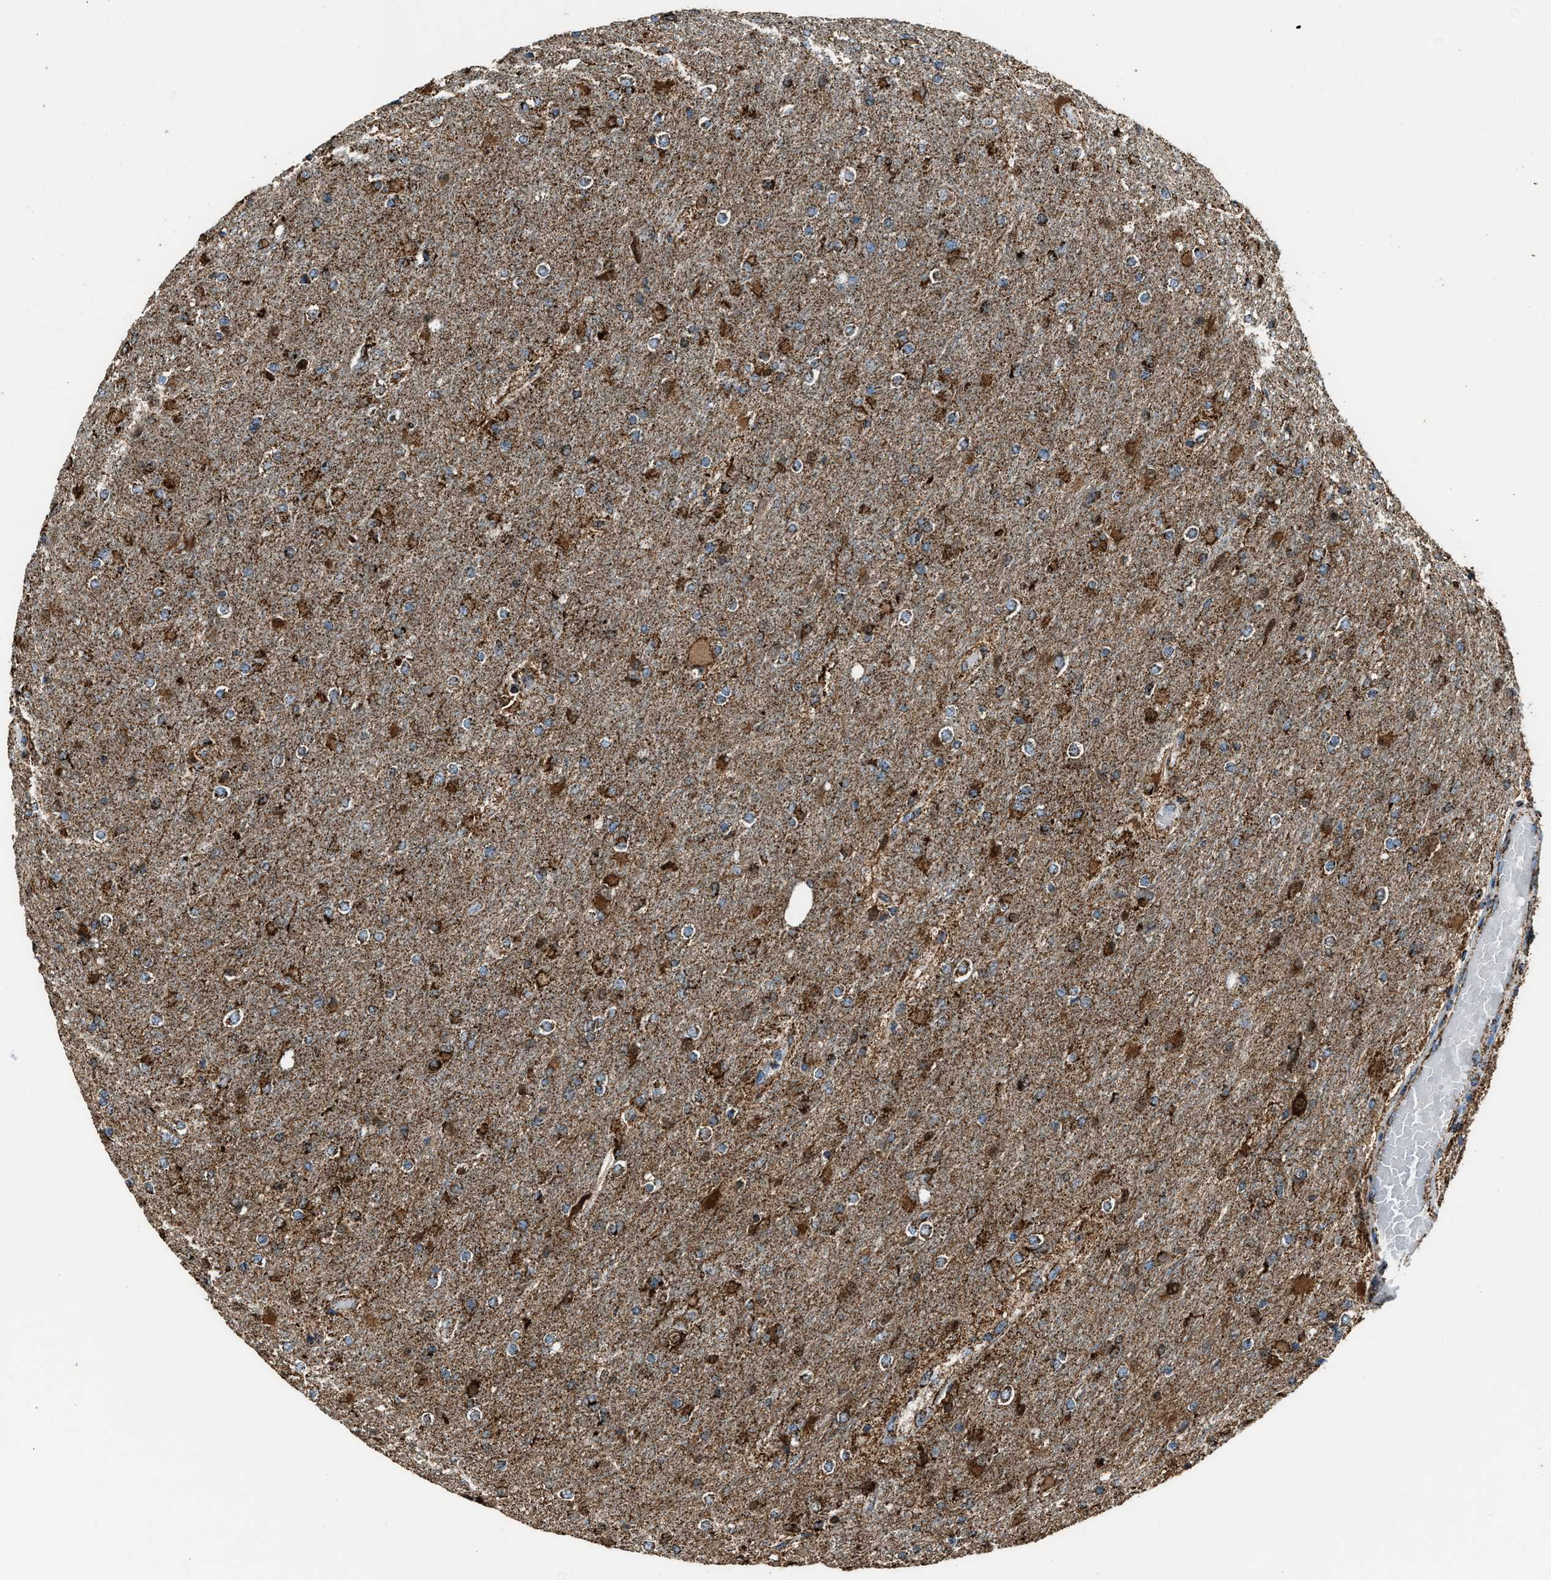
{"staining": {"intensity": "strong", "quantity": "25%-75%", "location": "cytoplasmic/membranous"}, "tissue": "glioma", "cell_type": "Tumor cells", "image_type": "cancer", "snomed": [{"axis": "morphology", "description": "Glioma, malignant, High grade"}, {"axis": "topography", "description": "Cerebral cortex"}], "caption": "The immunohistochemical stain highlights strong cytoplasmic/membranous positivity in tumor cells of malignant glioma (high-grade) tissue.", "gene": "MDH2", "patient": {"sex": "female", "age": 36}}